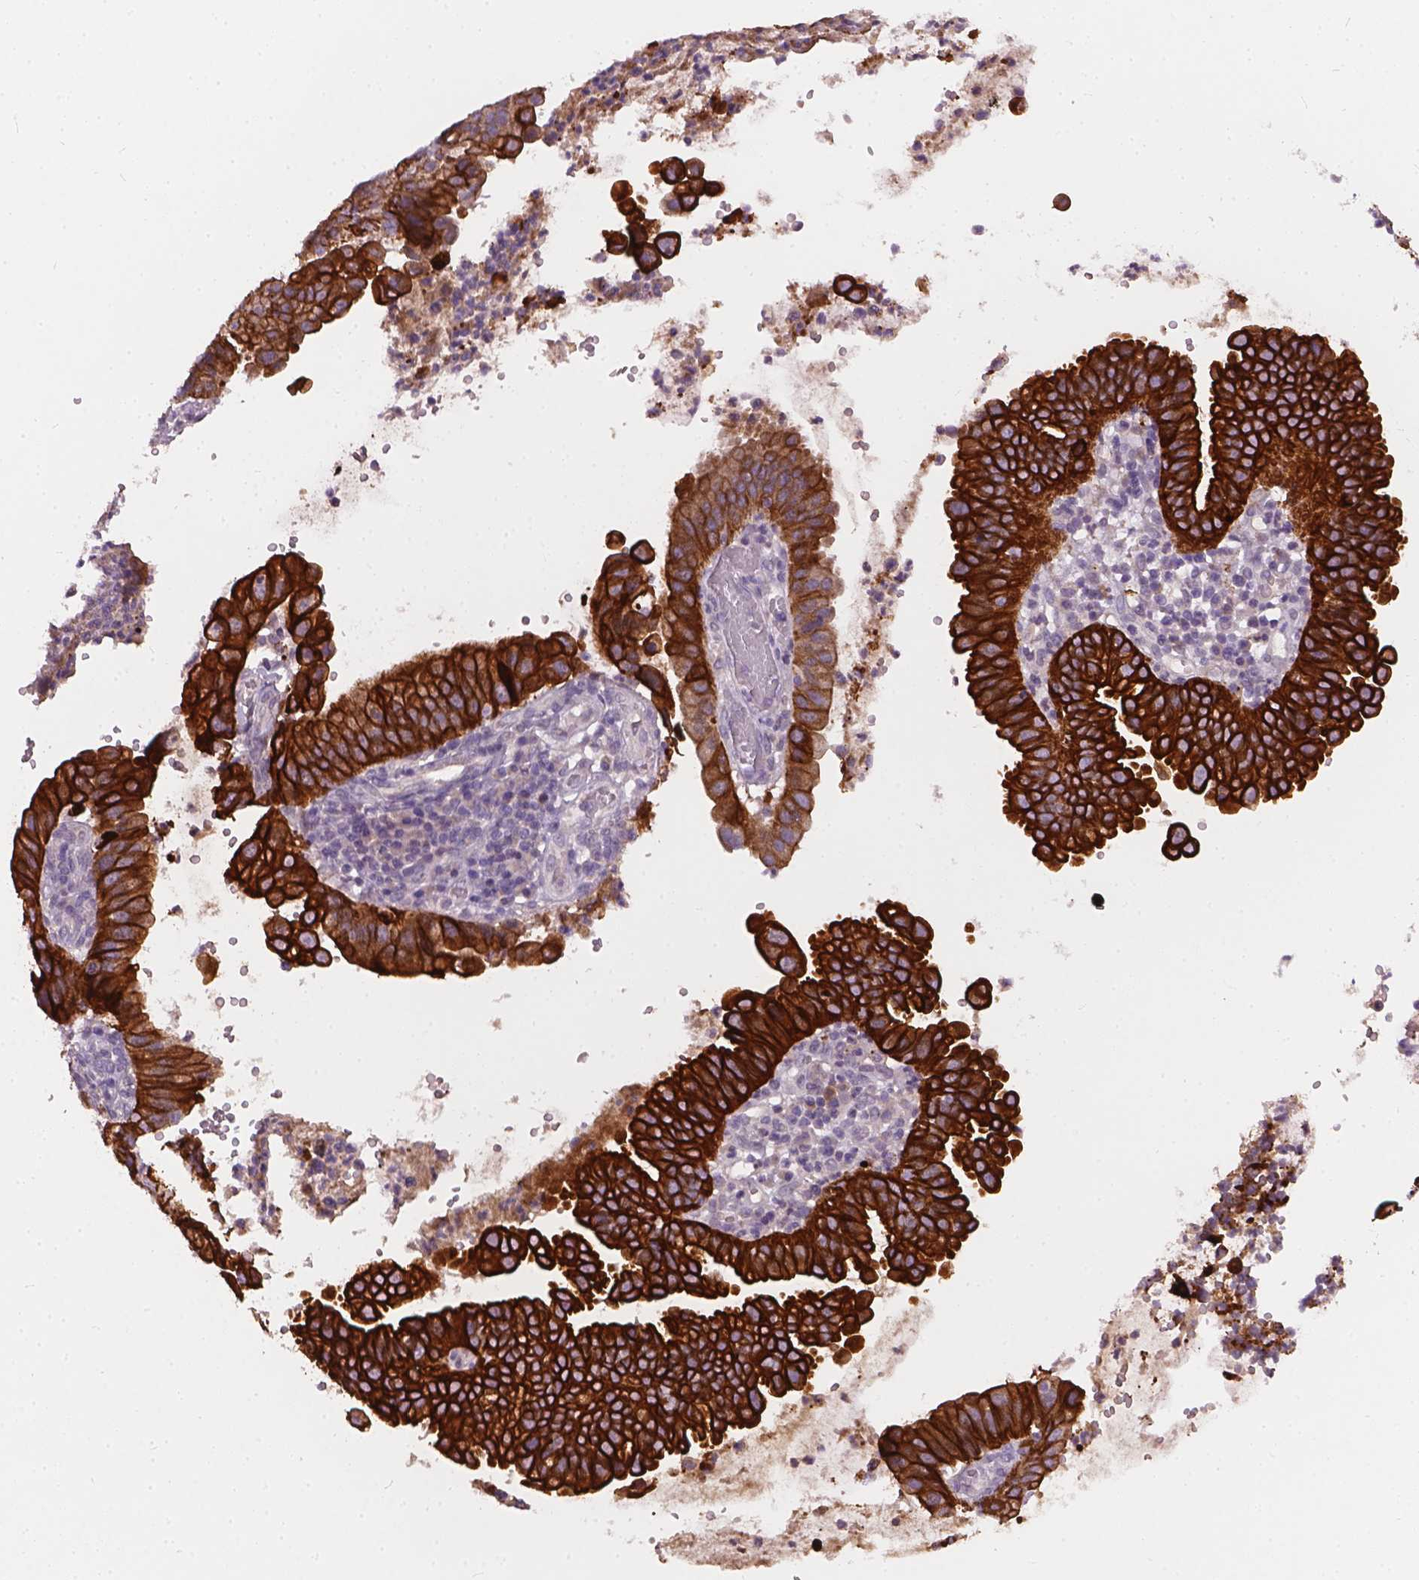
{"staining": {"intensity": "strong", "quantity": ">75%", "location": "cytoplasmic/membranous"}, "tissue": "cervical cancer", "cell_type": "Tumor cells", "image_type": "cancer", "snomed": [{"axis": "morphology", "description": "Adenocarcinoma, NOS"}, {"axis": "topography", "description": "Cervix"}], "caption": "Immunohistochemistry (IHC) histopathology image of human cervical cancer stained for a protein (brown), which shows high levels of strong cytoplasmic/membranous expression in approximately >75% of tumor cells.", "gene": "KRT17", "patient": {"sex": "female", "age": 34}}